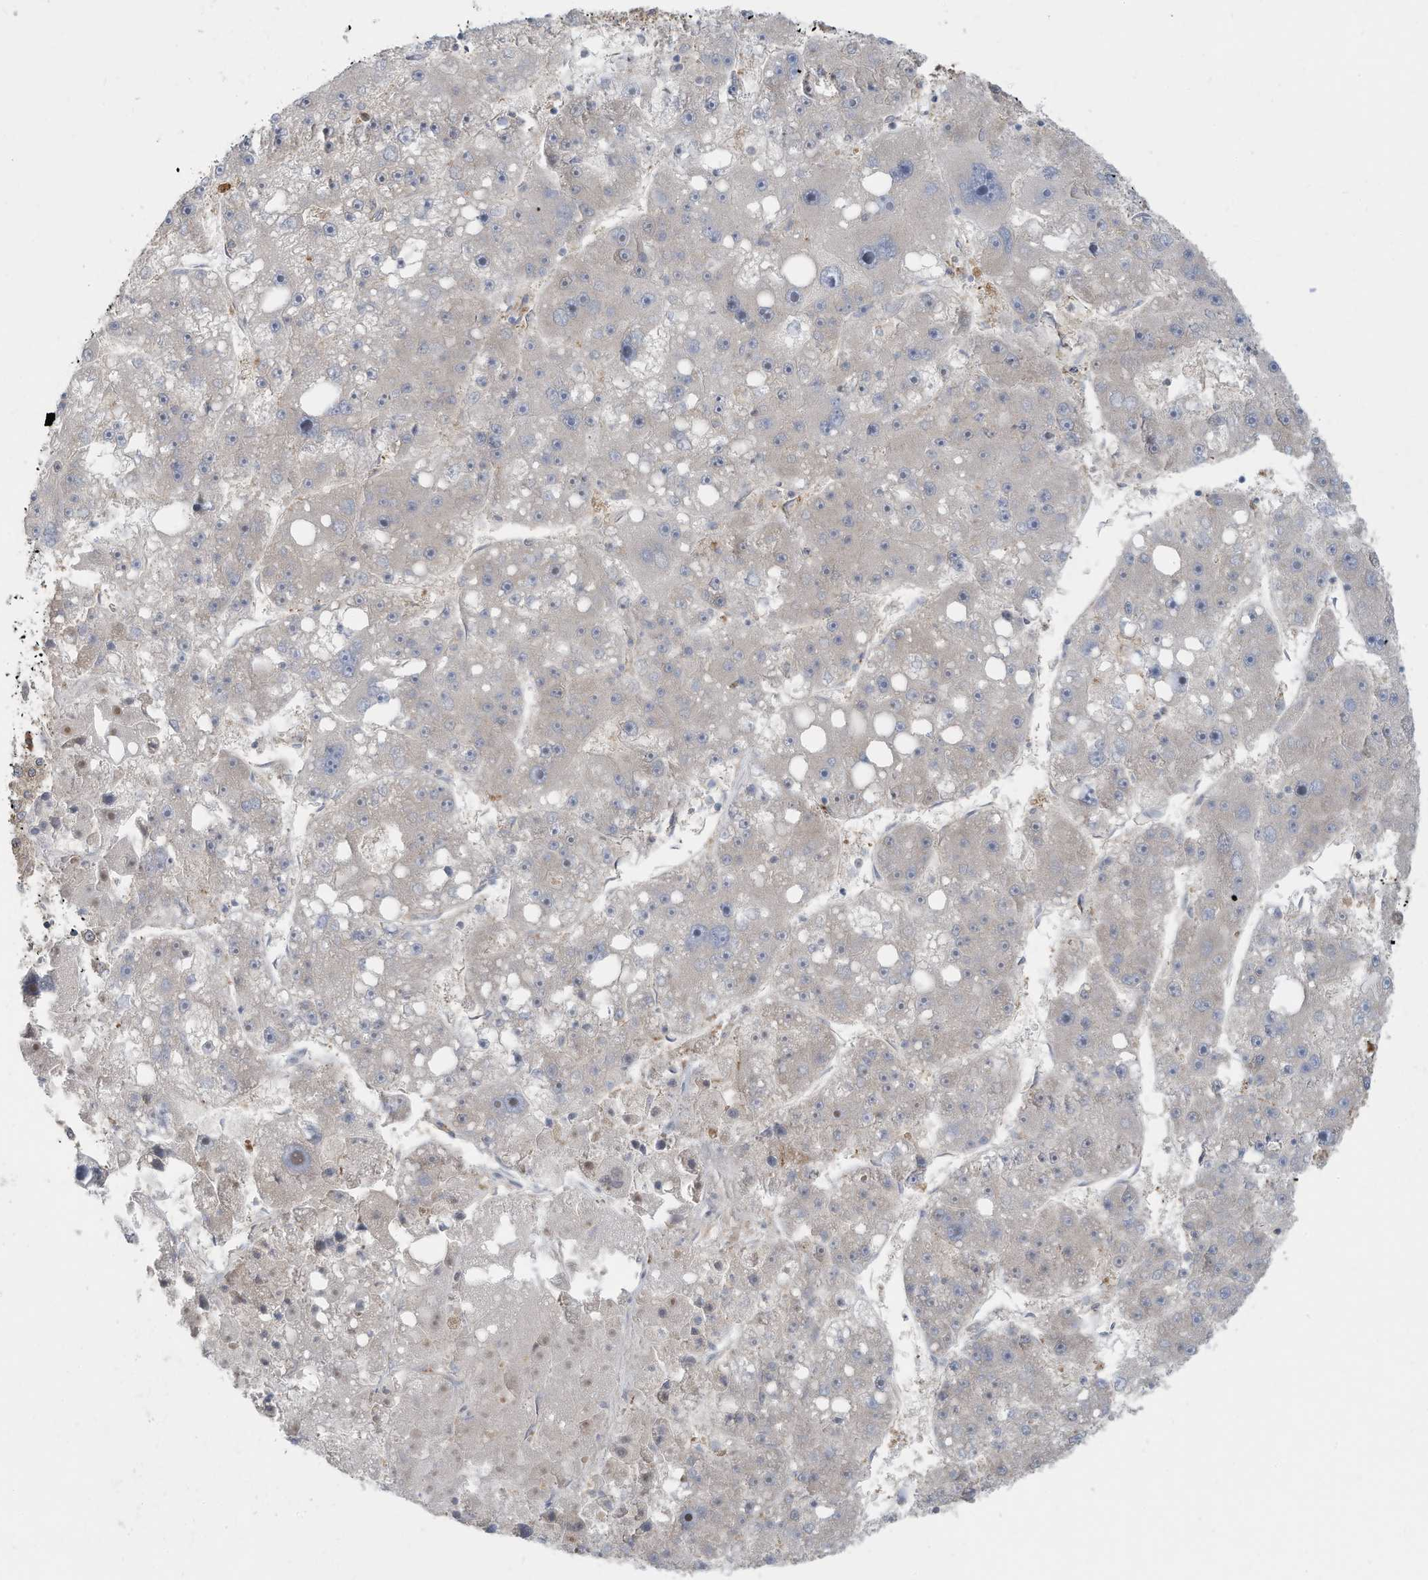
{"staining": {"intensity": "negative", "quantity": "none", "location": "none"}, "tissue": "liver cancer", "cell_type": "Tumor cells", "image_type": "cancer", "snomed": [{"axis": "morphology", "description": "Carcinoma, Hepatocellular, NOS"}, {"axis": "topography", "description": "Liver"}], "caption": "Immunohistochemistry image of liver hepatocellular carcinoma stained for a protein (brown), which exhibits no staining in tumor cells. (Brightfield microscopy of DAB (3,3'-diaminobenzidine) immunohistochemistry (IHC) at high magnification).", "gene": "USE1", "patient": {"sex": "female", "age": 61}}